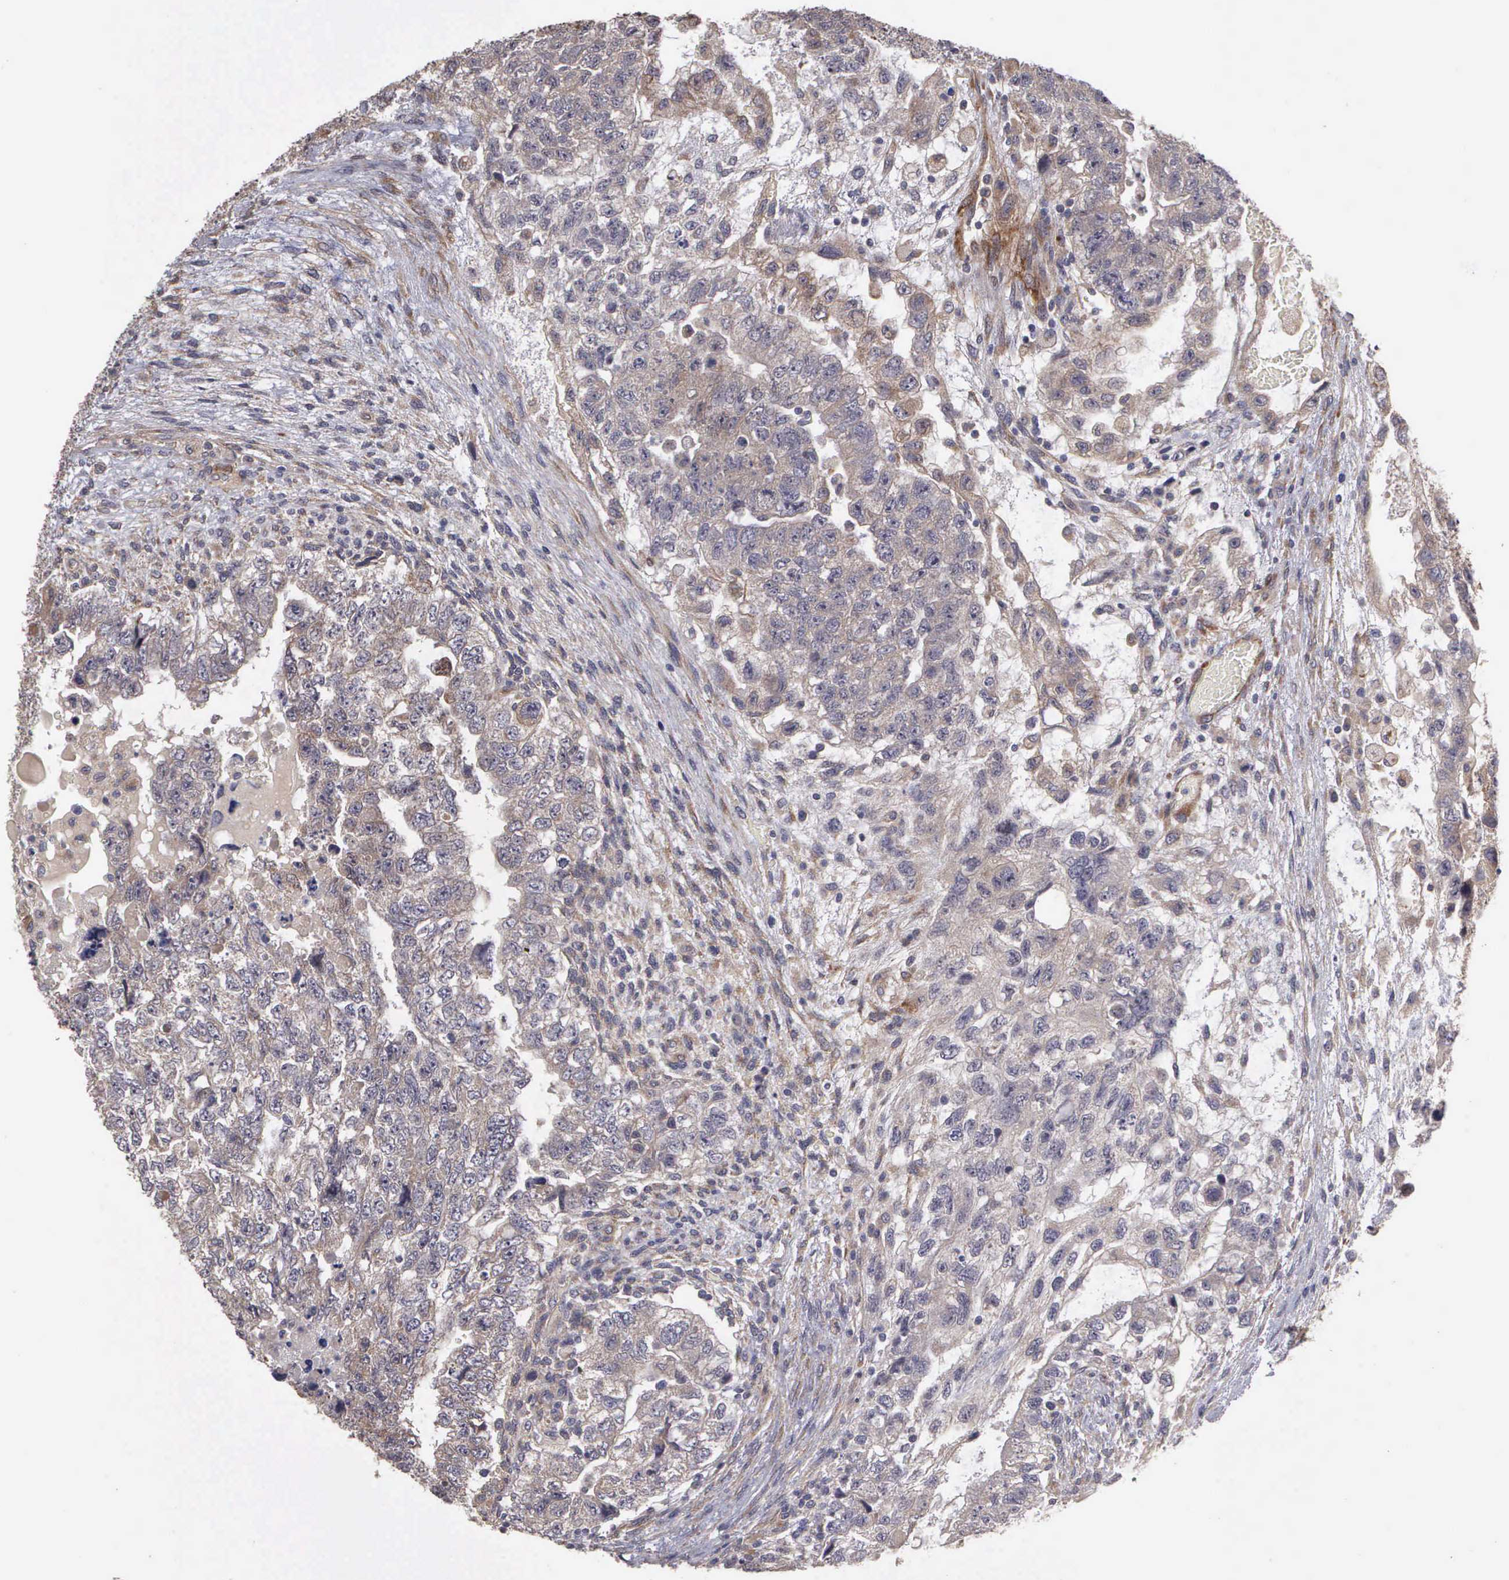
{"staining": {"intensity": "weak", "quantity": ">75%", "location": "cytoplasmic/membranous"}, "tissue": "testis cancer", "cell_type": "Tumor cells", "image_type": "cancer", "snomed": [{"axis": "morphology", "description": "Carcinoma, Embryonal, NOS"}, {"axis": "topography", "description": "Testis"}], "caption": "Human testis cancer stained with a protein marker reveals weak staining in tumor cells.", "gene": "RTL10", "patient": {"sex": "male", "age": 36}}